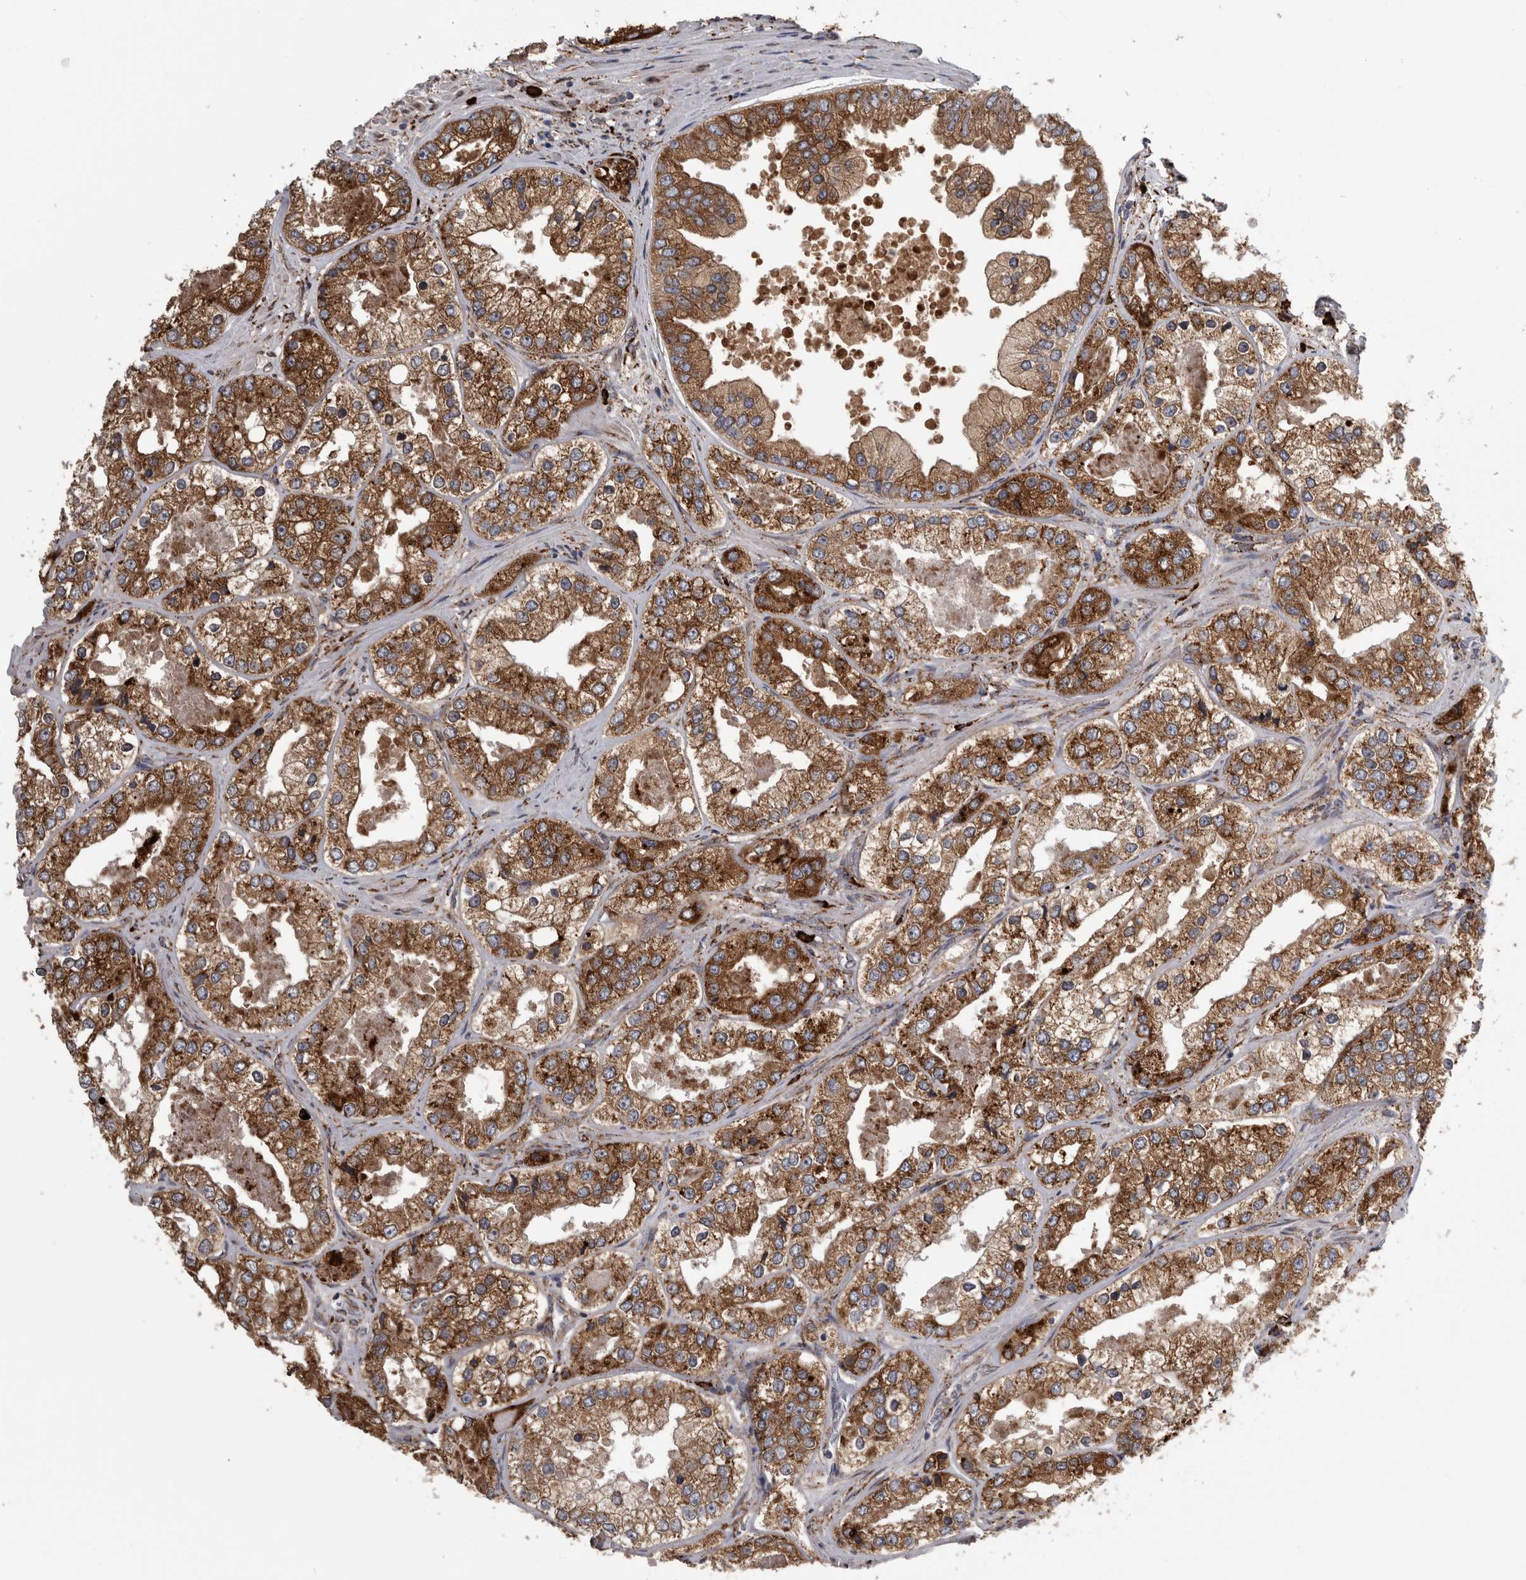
{"staining": {"intensity": "strong", "quantity": ">75%", "location": "cytoplasmic/membranous"}, "tissue": "prostate cancer", "cell_type": "Tumor cells", "image_type": "cancer", "snomed": [{"axis": "morphology", "description": "Adenocarcinoma, High grade"}, {"axis": "topography", "description": "Prostate"}], "caption": "Protein positivity by immunohistochemistry demonstrates strong cytoplasmic/membranous staining in approximately >75% of tumor cells in prostate cancer (adenocarcinoma (high-grade)). (DAB = brown stain, brightfield microscopy at high magnification).", "gene": "FHIP2B", "patient": {"sex": "male", "age": 61}}